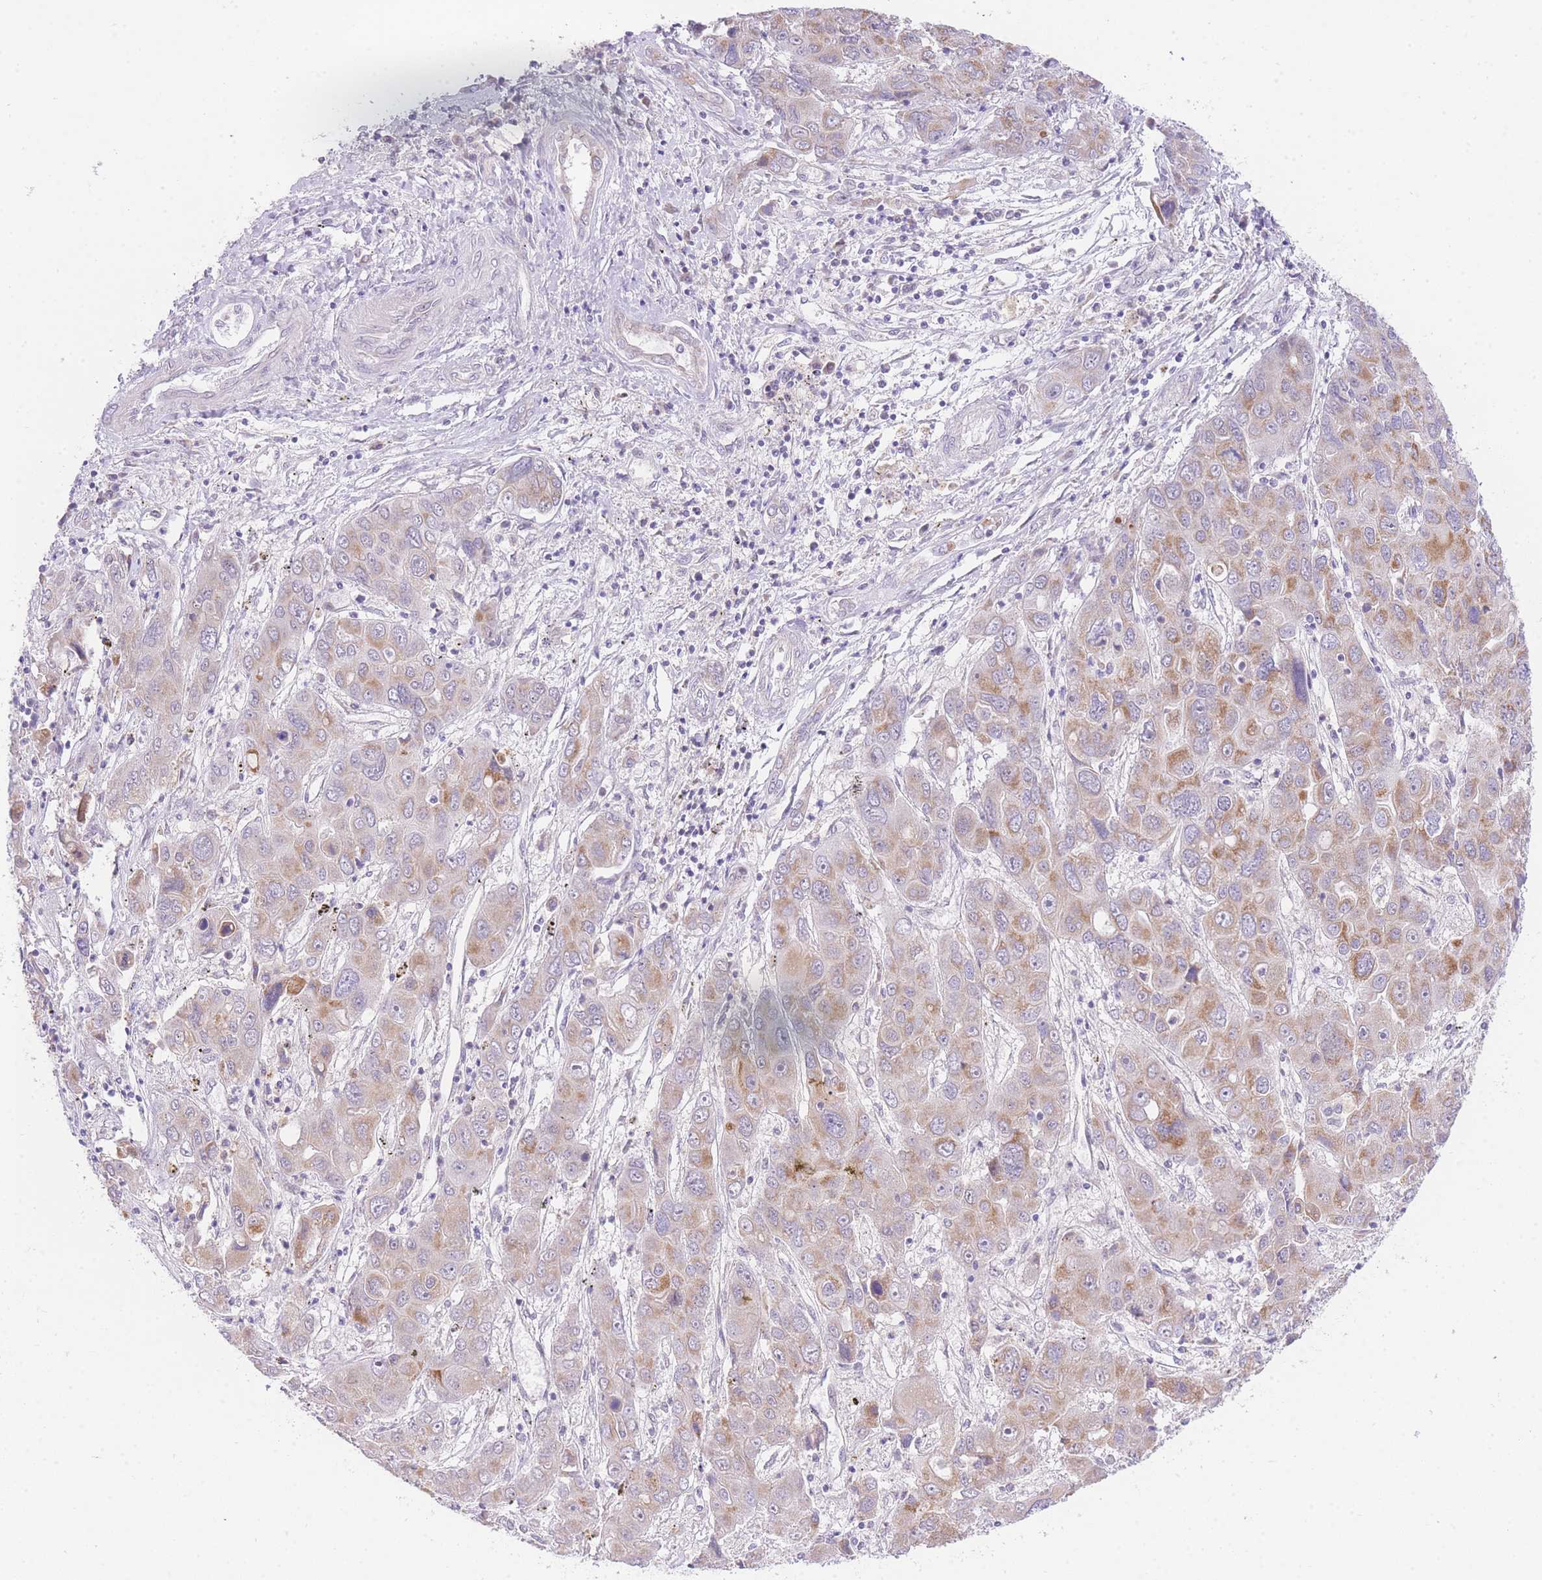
{"staining": {"intensity": "moderate", "quantity": "25%-75%", "location": "cytoplasmic/membranous"}, "tissue": "liver cancer", "cell_type": "Tumor cells", "image_type": "cancer", "snomed": [{"axis": "morphology", "description": "Cholangiocarcinoma"}, {"axis": "topography", "description": "Liver"}], "caption": "The image demonstrates immunohistochemical staining of cholangiocarcinoma (liver). There is moderate cytoplasmic/membranous staining is seen in approximately 25%-75% of tumor cells. (DAB = brown stain, brightfield microscopy at high magnification).", "gene": "UBXN7", "patient": {"sex": "male", "age": 67}}